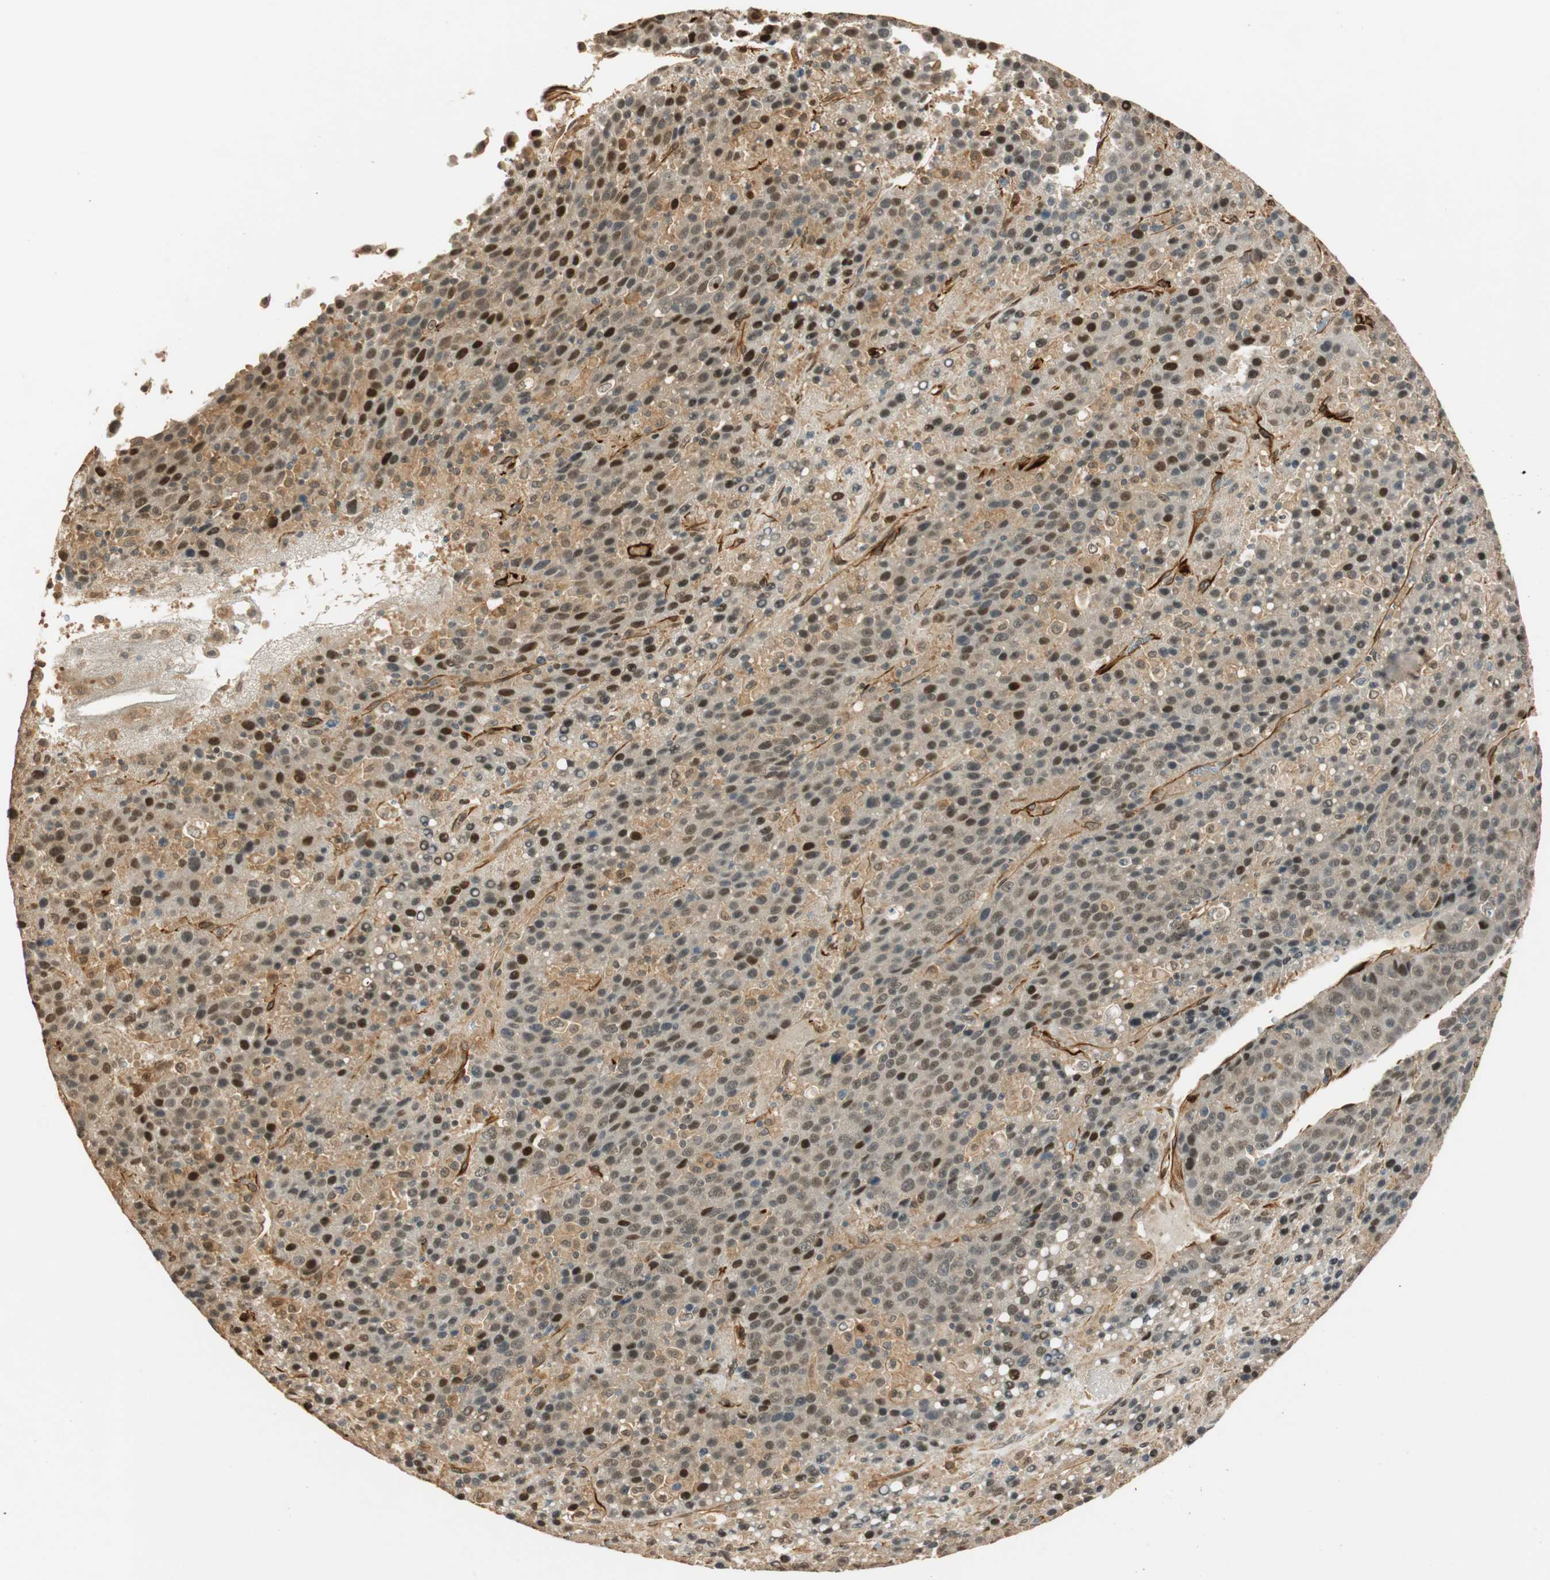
{"staining": {"intensity": "strong", "quantity": "<25%", "location": "cytoplasmic/membranous,nuclear"}, "tissue": "liver cancer", "cell_type": "Tumor cells", "image_type": "cancer", "snomed": [{"axis": "morphology", "description": "Carcinoma, Hepatocellular, NOS"}, {"axis": "topography", "description": "Liver"}], "caption": "Strong cytoplasmic/membranous and nuclear expression is identified in approximately <25% of tumor cells in hepatocellular carcinoma (liver). (DAB IHC with brightfield microscopy, high magnification).", "gene": "NES", "patient": {"sex": "female", "age": 53}}